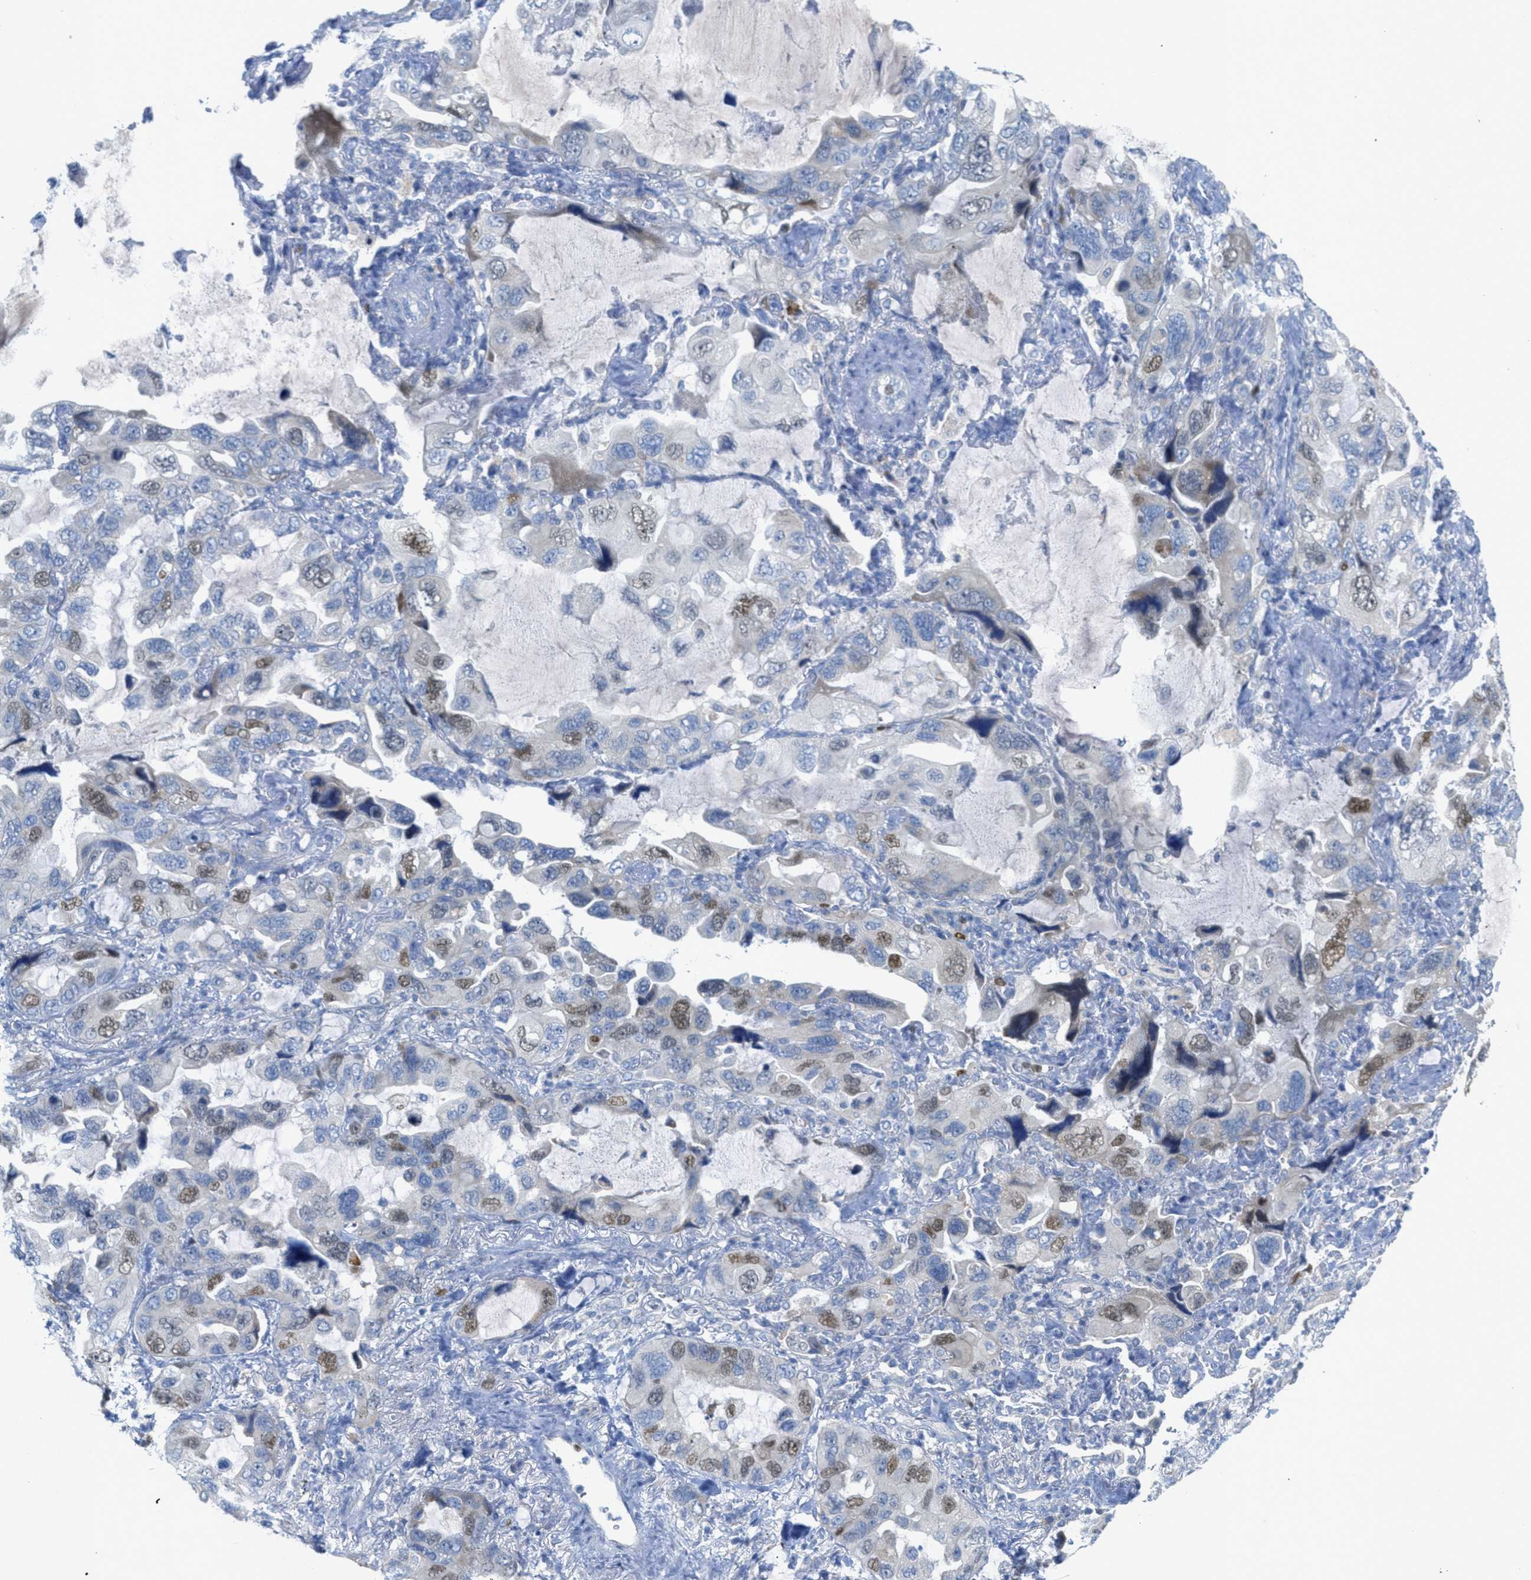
{"staining": {"intensity": "moderate", "quantity": "25%-75%", "location": "nuclear"}, "tissue": "lung cancer", "cell_type": "Tumor cells", "image_type": "cancer", "snomed": [{"axis": "morphology", "description": "Squamous cell carcinoma, NOS"}, {"axis": "topography", "description": "Lung"}], "caption": "DAB (3,3'-diaminobenzidine) immunohistochemical staining of human lung squamous cell carcinoma demonstrates moderate nuclear protein positivity in about 25%-75% of tumor cells. The staining was performed using DAB, with brown indicating positive protein expression. Nuclei are stained blue with hematoxylin.", "gene": "ORC6", "patient": {"sex": "female", "age": 73}}